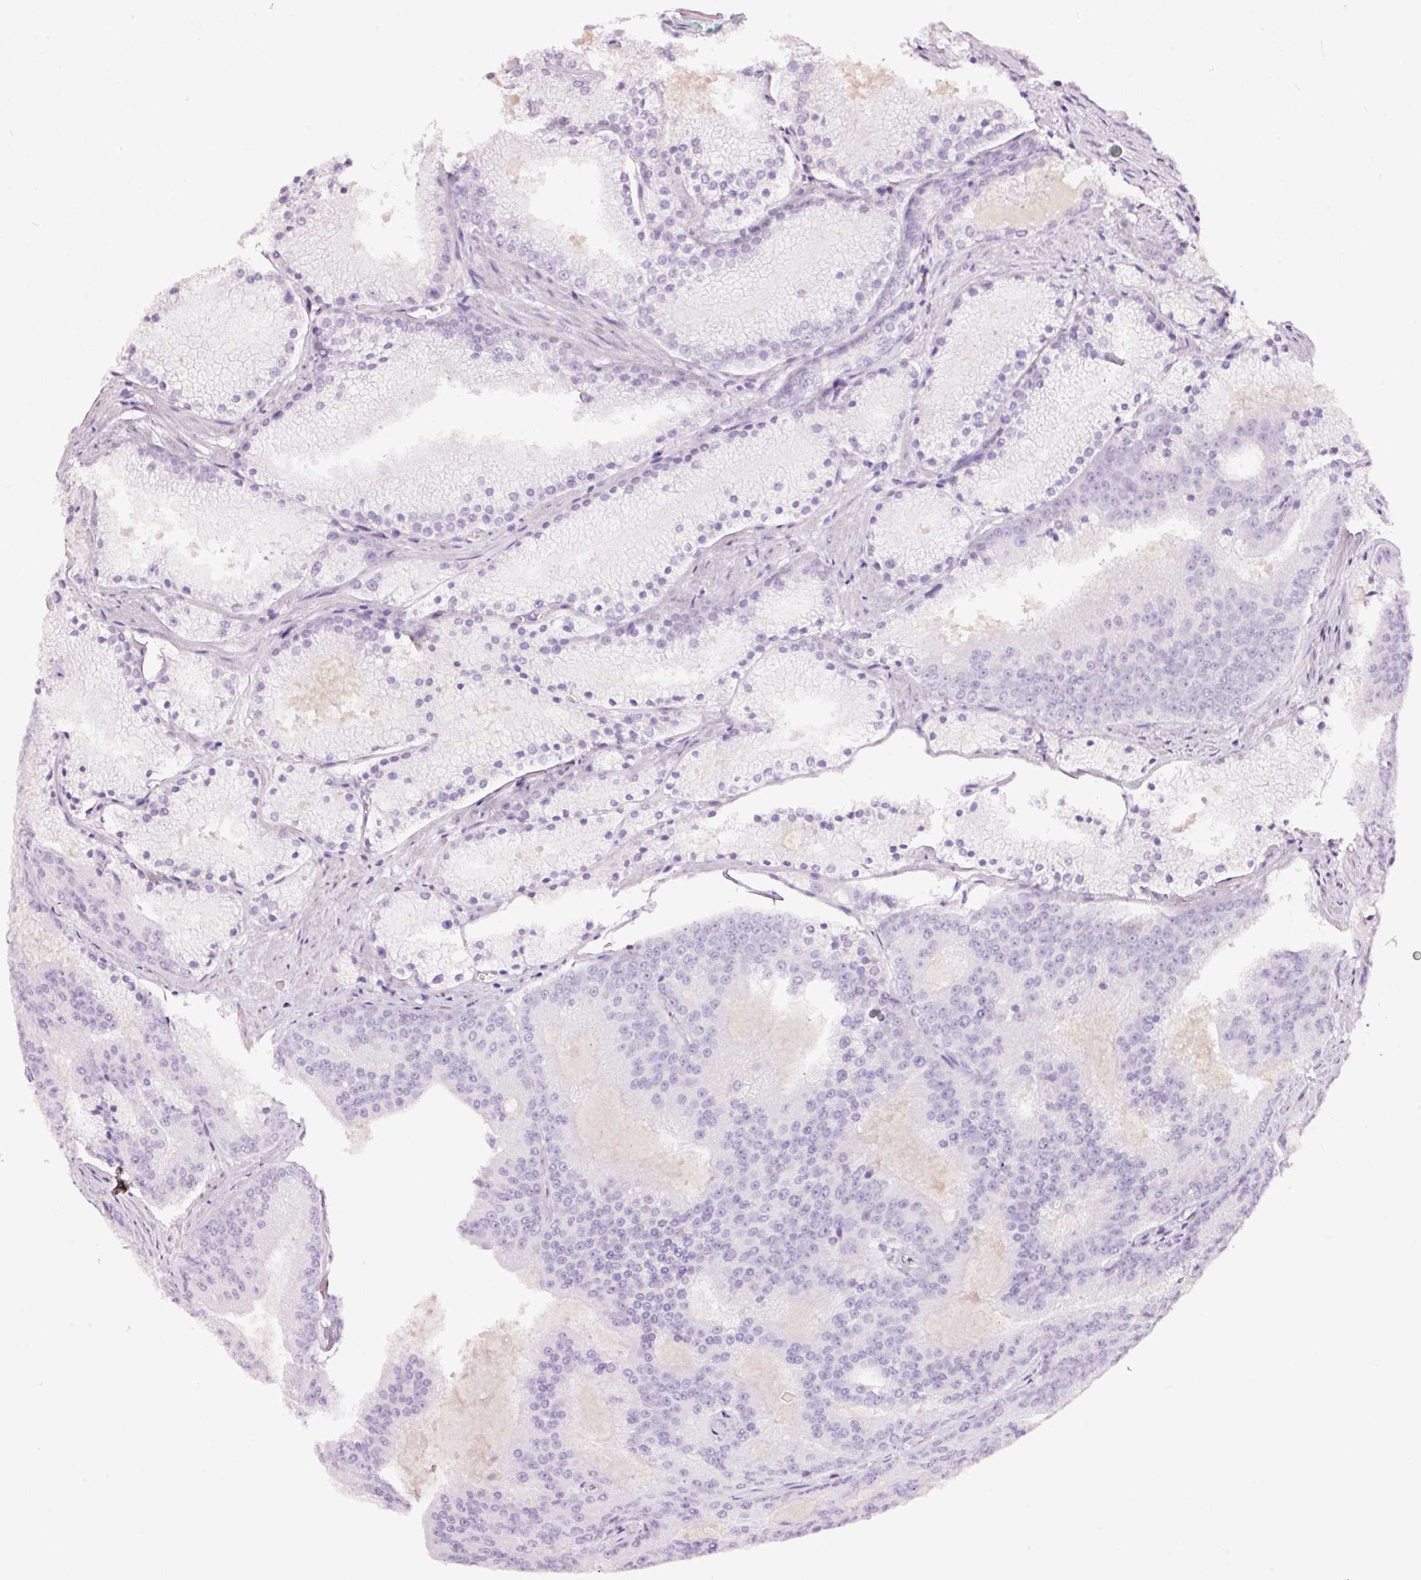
{"staining": {"intensity": "negative", "quantity": "none", "location": "none"}, "tissue": "prostate cancer", "cell_type": "Tumor cells", "image_type": "cancer", "snomed": [{"axis": "morphology", "description": "Adenocarcinoma, High grade"}, {"axis": "topography", "description": "Prostate"}], "caption": "There is no significant expression in tumor cells of high-grade adenocarcinoma (prostate).", "gene": "LAMP3", "patient": {"sex": "male", "age": 61}}